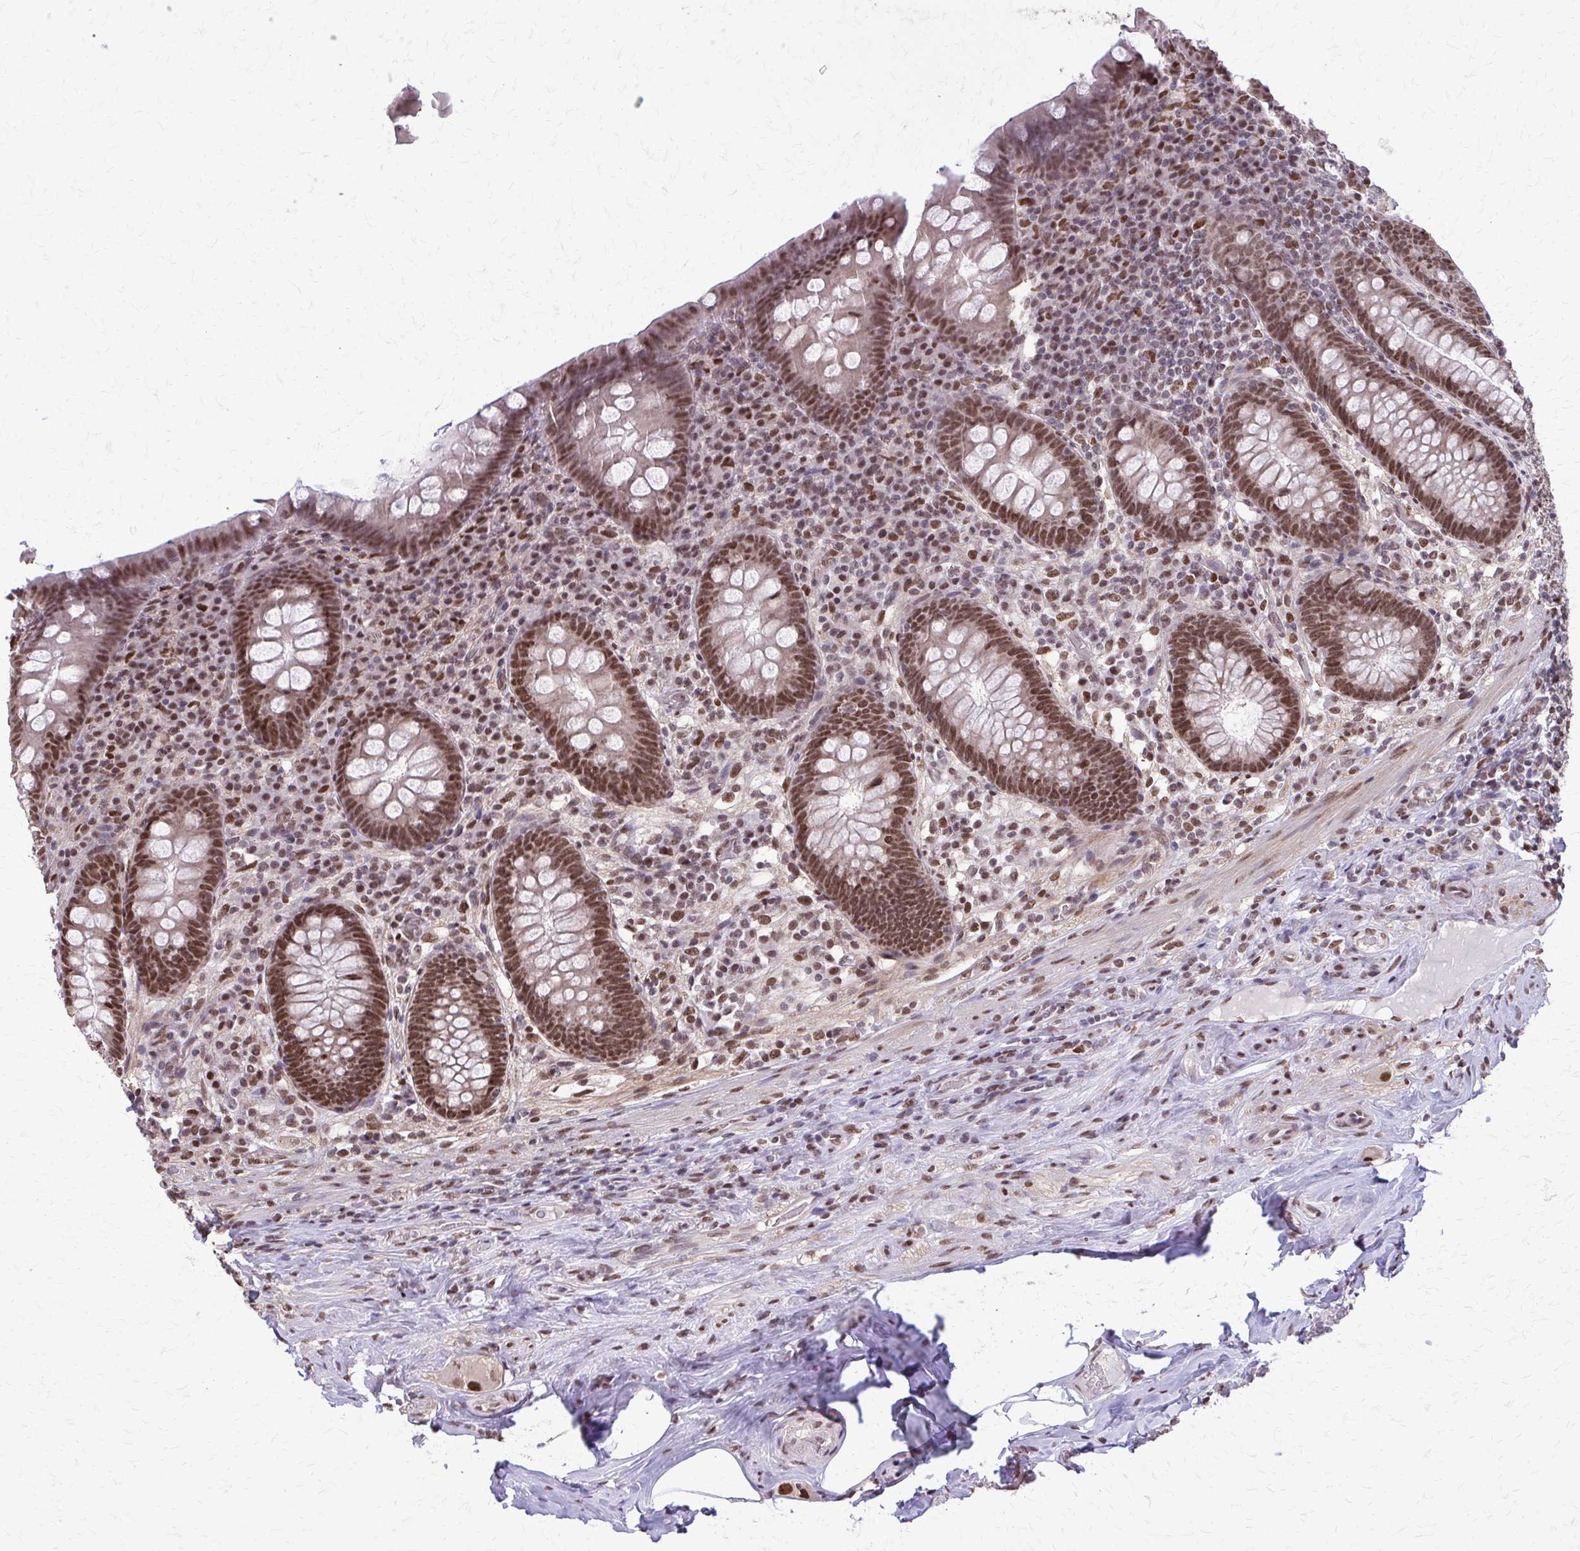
{"staining": {"intensity": "moderate", "quantity": ">75%", "location": "nuclear"}, "tissue": "appendix", "cell_type": "Glandular cells", "image_type": "normal", "snomed": [{"axis": "morphology", "description": "Normal tissue, NOS"}, {"axis": "topography", "description": "Appendix"}], "caption": "Approximately >75% of glandular cells in unremarkable appendix display moderate nuclear protein expression as visualized by brown immunohistochemical staining.", "gene": "TTF1", "patient": {"sex": "male", "age": 71}}